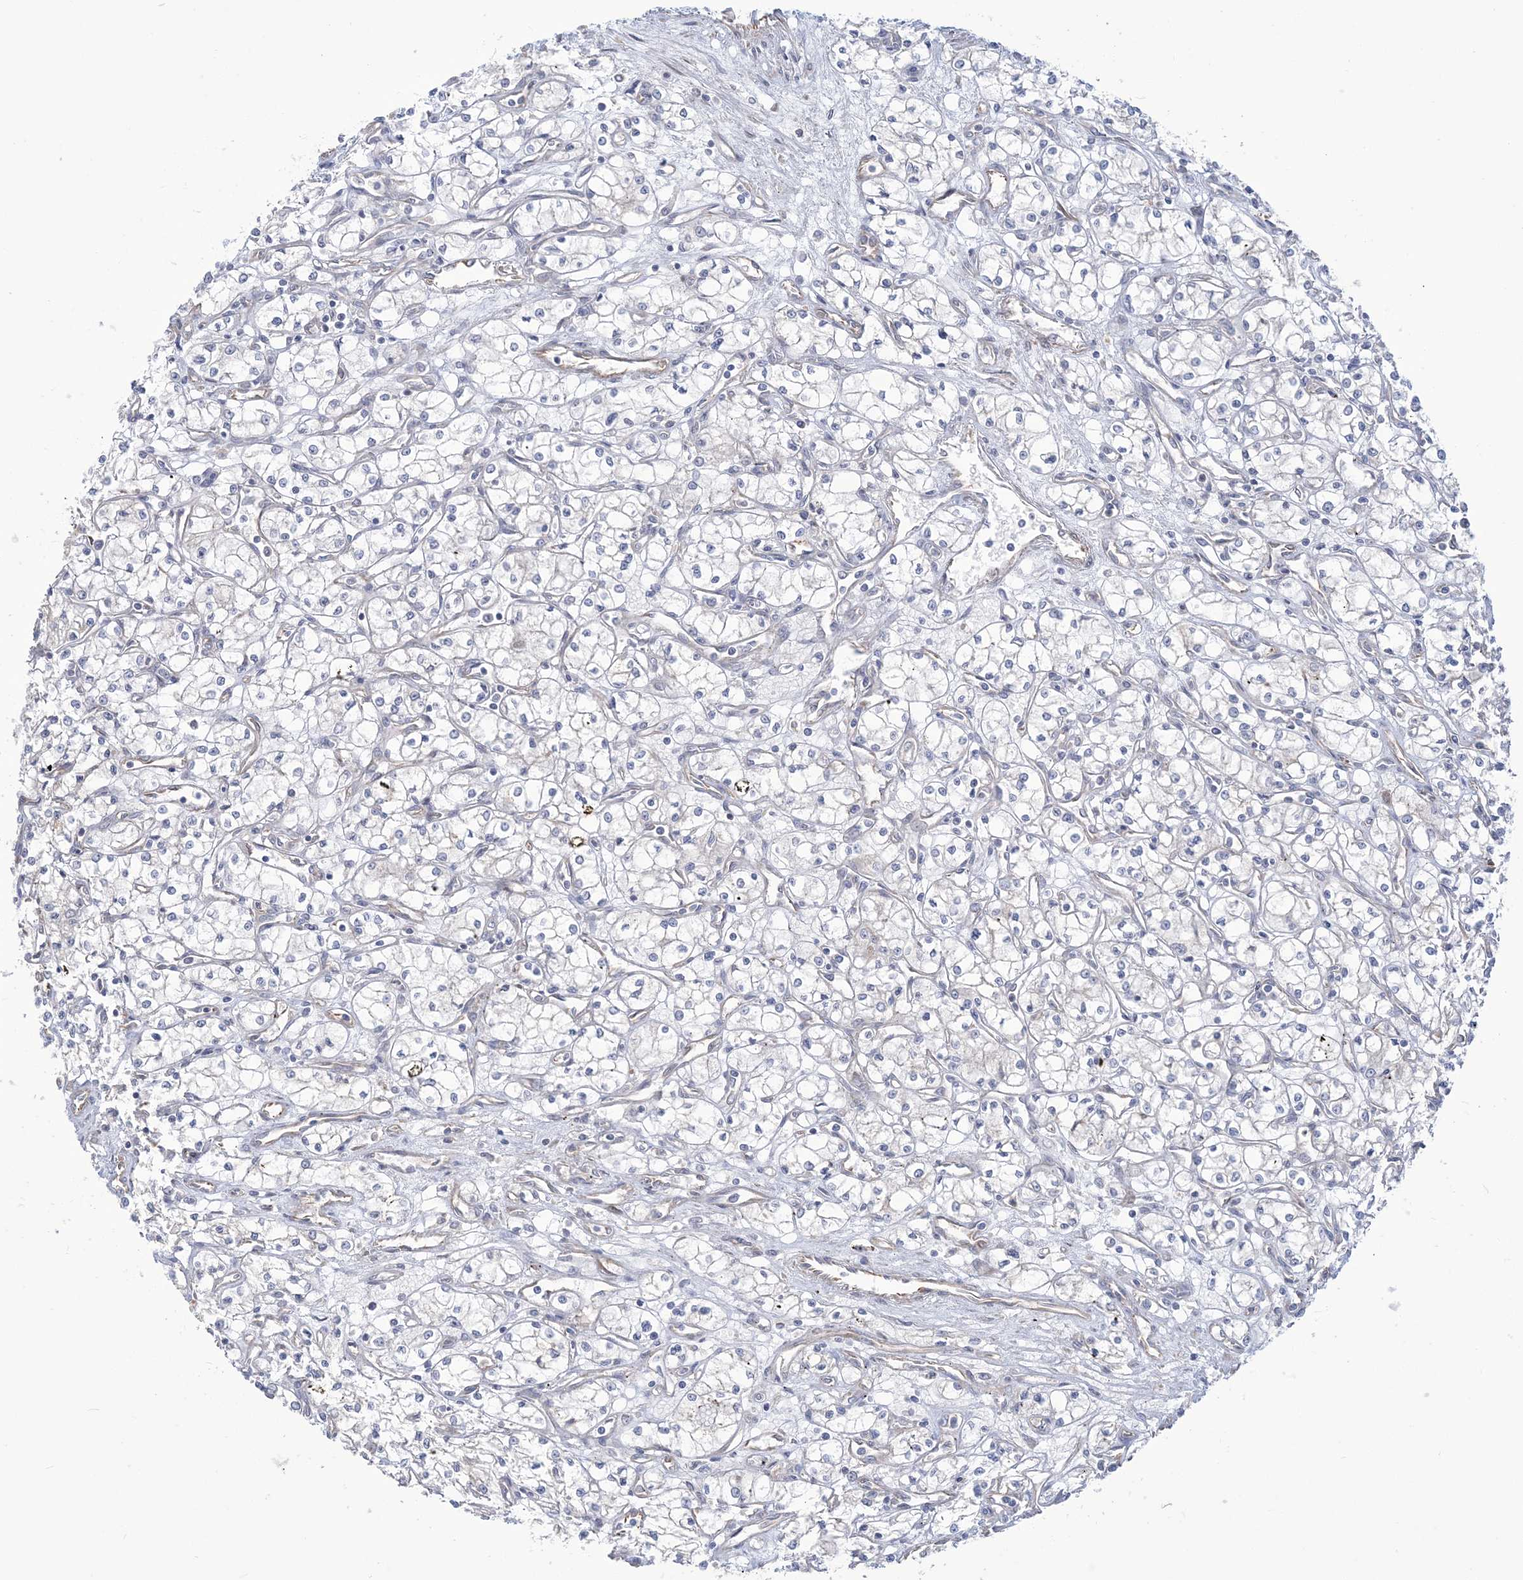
{"staining": {"intensity": "negative", "quantity": "none", "location": "none"}, "tissue": "renal cancer", "cell_type": "Tumor cells", "image_type": "cancer", "snomed": [{"axis": "morphology", "description": "Adenocarcinoma, NOS"}, {"axis": "topography", "description": "Kidney"}], "caption": "Protein analysis of renal adenocarcinoma reveals no significant expression in tumor cells.", "gene": "ZNF821", "patient": {"sex": "male", "age": 59}}